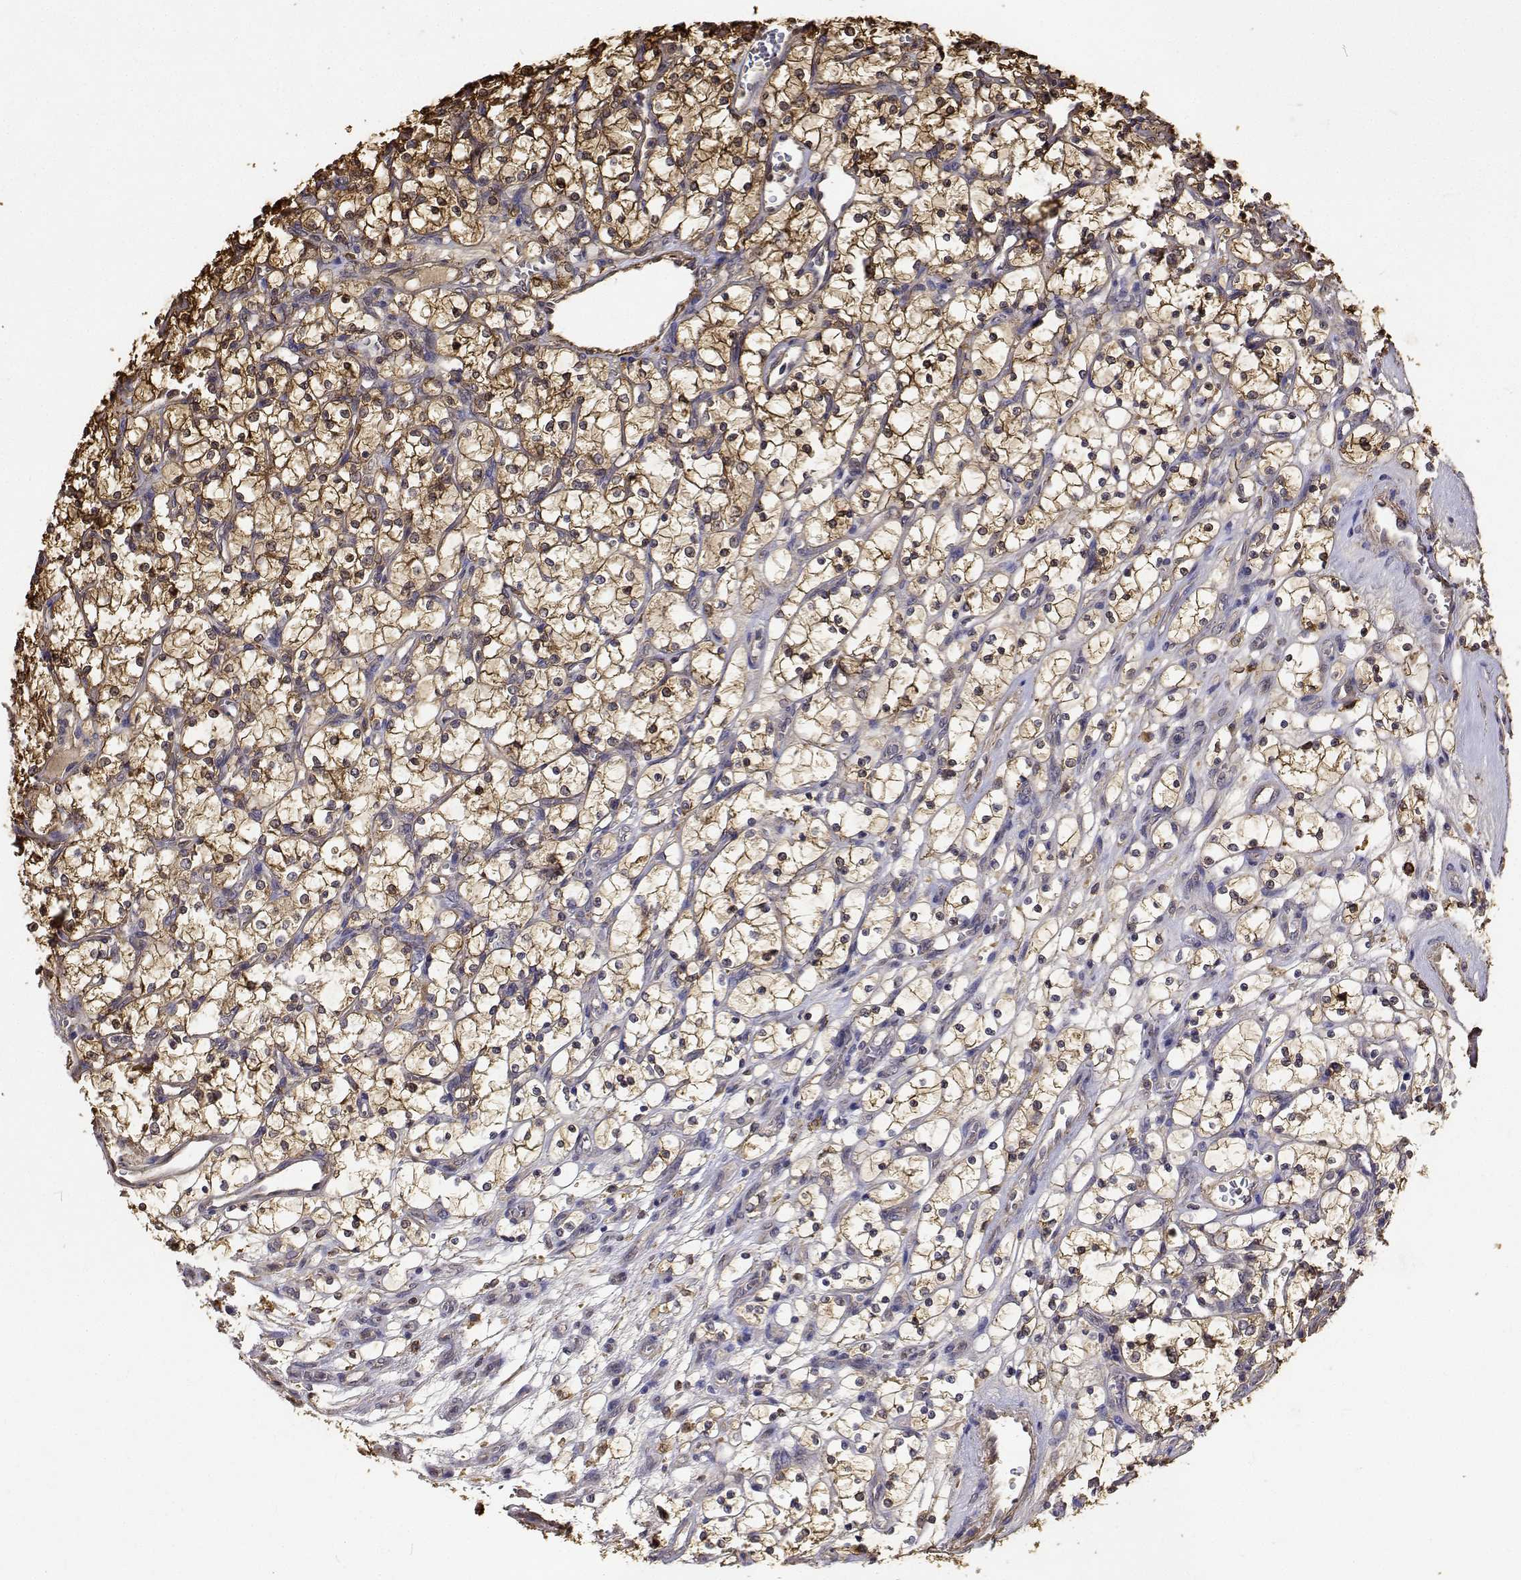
{"staining": {"intensity": "moderate", "quantity": ">75%", "location": "cytoplasmic/membranous,nuclear"}, "tissue": "renal cancer", "cell_type": "Tumor cells", "image_type": "cancer", "snomed": [{"axis": "morphology", "description": "Adenocarcinoma, NOS"}, {"axis": "topography", "description": "Kidney"}], "caption": "There is medium levels of moderate cytoplasmic/membranous and nuclear staining in tumor cells of renal cancer, as demonstrated by immunohistochemical staining (brown color).", "gene": "PCID2", "patient": {"sex": "female", "age": 69}}